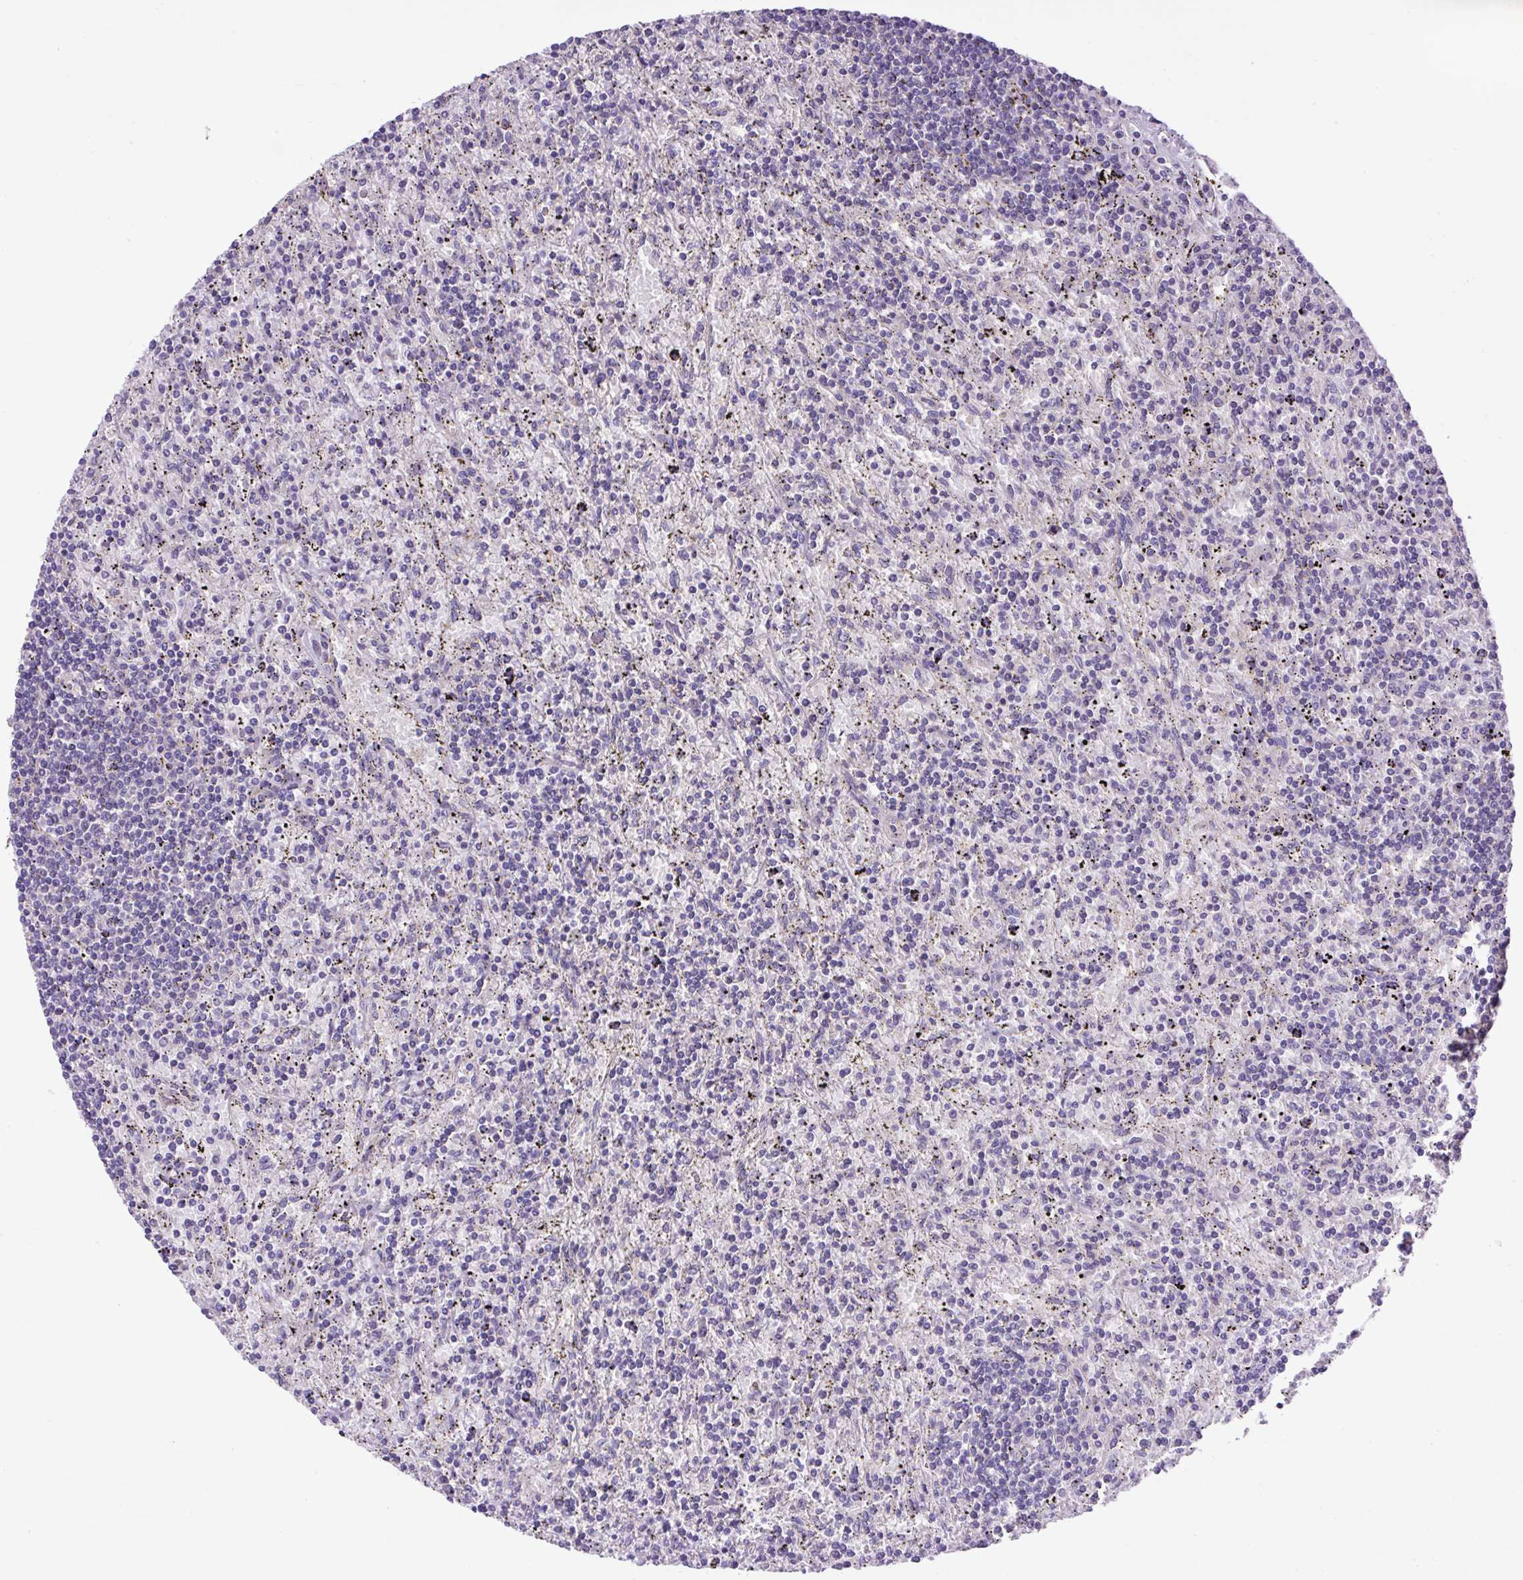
{"staining": {"intensity": "negative", "quantity": "none", "location": "none"}, "tissue": "lymphoma", "cell_type": "Tumor cells", "image_type": "cancer", "snomed": [{"axis": "morphology", "description": "Malignant lymphoma, non-Hodgkin's type, Low grade"}, {"axis": "topography", "description": "Spleen"}], "caption": "Immunohistochemistry (IHC) photomicrograph of neoplastic tissue: human lymphoma stained with DAB demonstrates no significant protein staining in tumor cells.", "gene": "NPTN", "patient": {"sex": "male", "age": 76}}